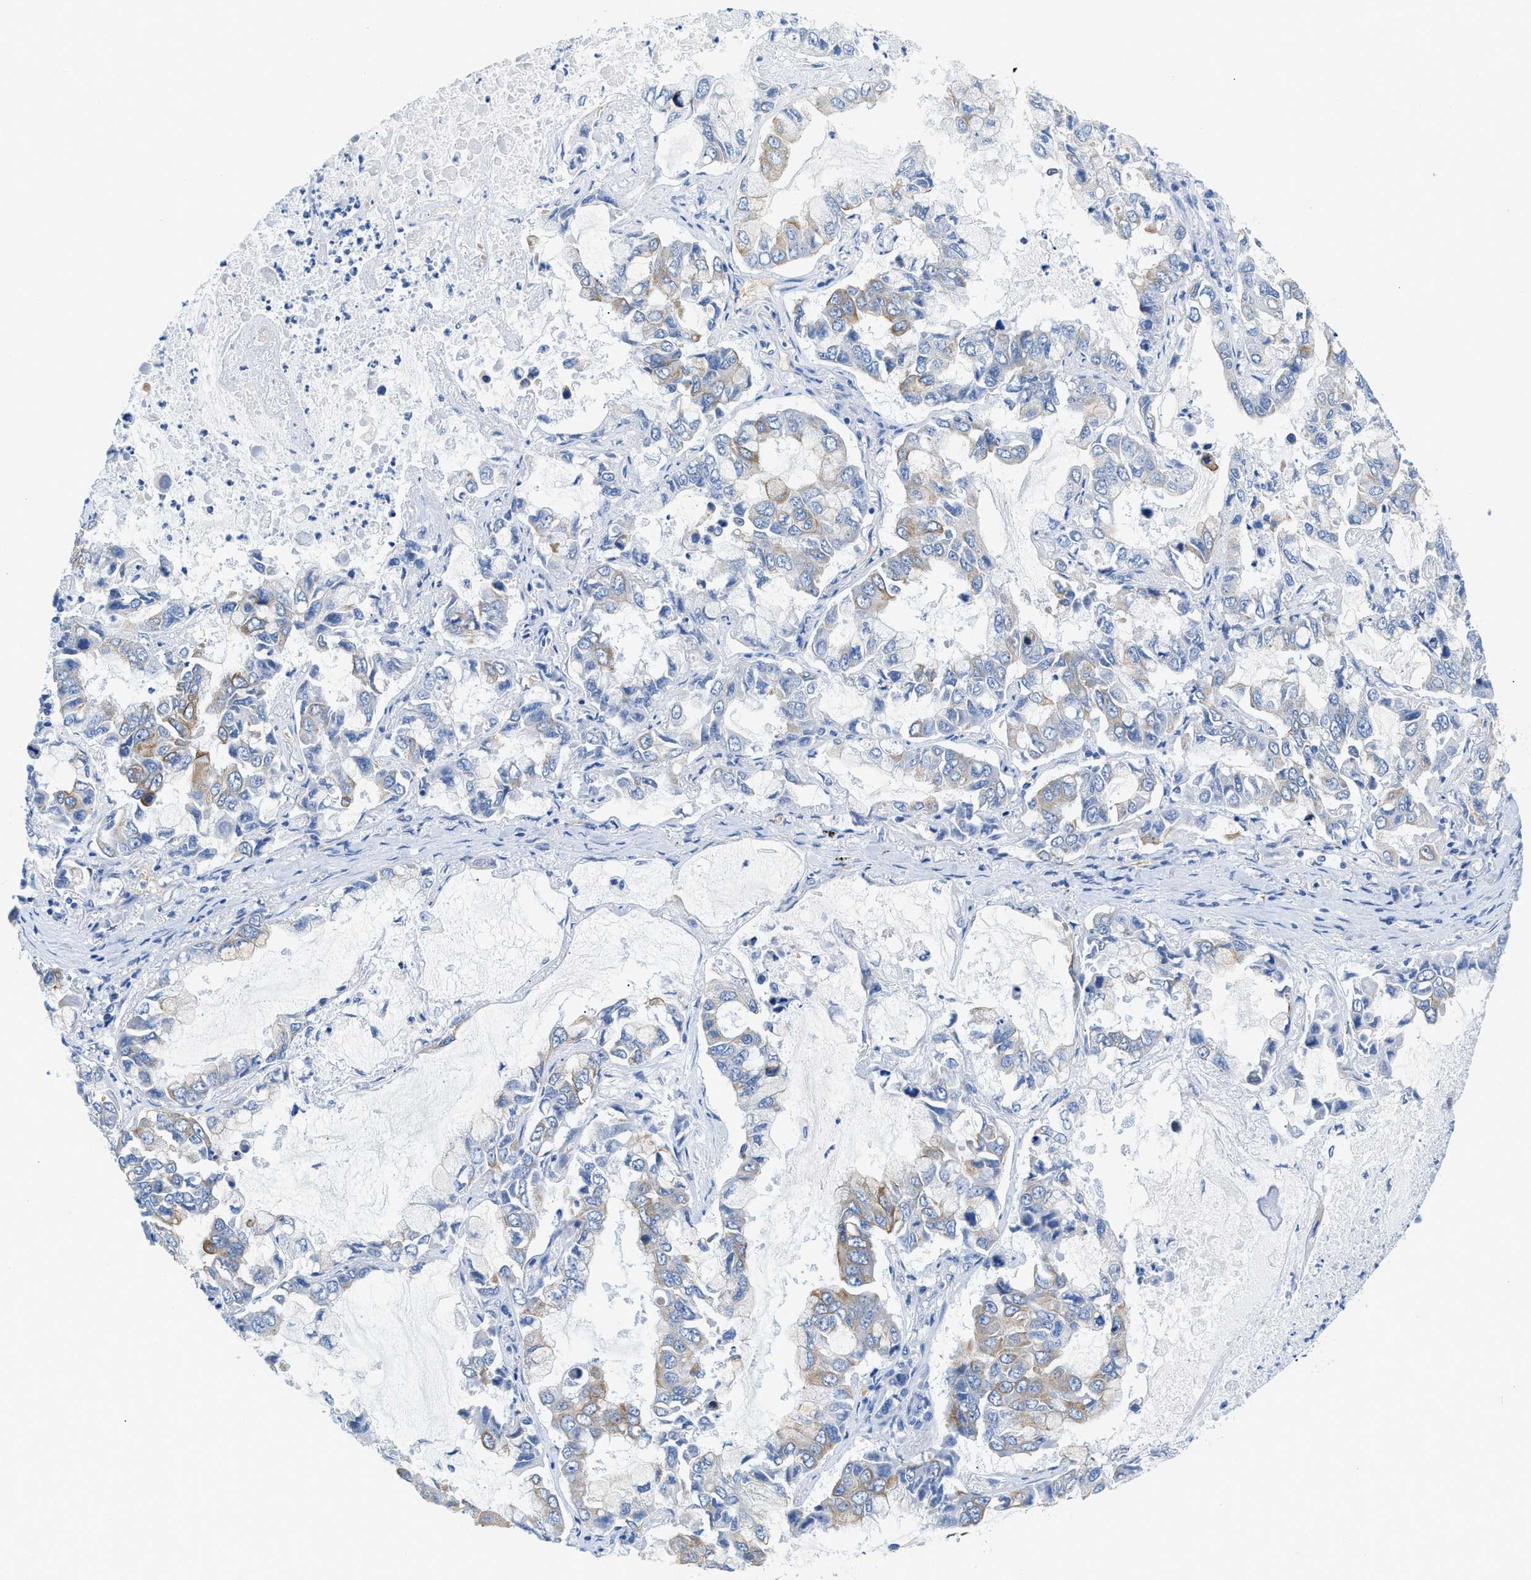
{"staining": {"intensity": "weak", "quantity": "25%-75%", "location": "cytoplasmic/membranous"}, "tissue": "lung cancer", "cell_type": "Tumor cells", "image_type": "cancer", "snomed": [{"axis": "morphology", "description": "Adenocarcinoma, NOS"}, {"axis": "topography", "description": "Lung"}], "caption": "The histopathology image exhibits a brown stain indicating the presence of a protein in the cytoplasmic/membranous of tumor cells in lung cancer (adenocarcinoma).", "gene": "BPGM", "patient": {"sex": "male", "age": 64}}